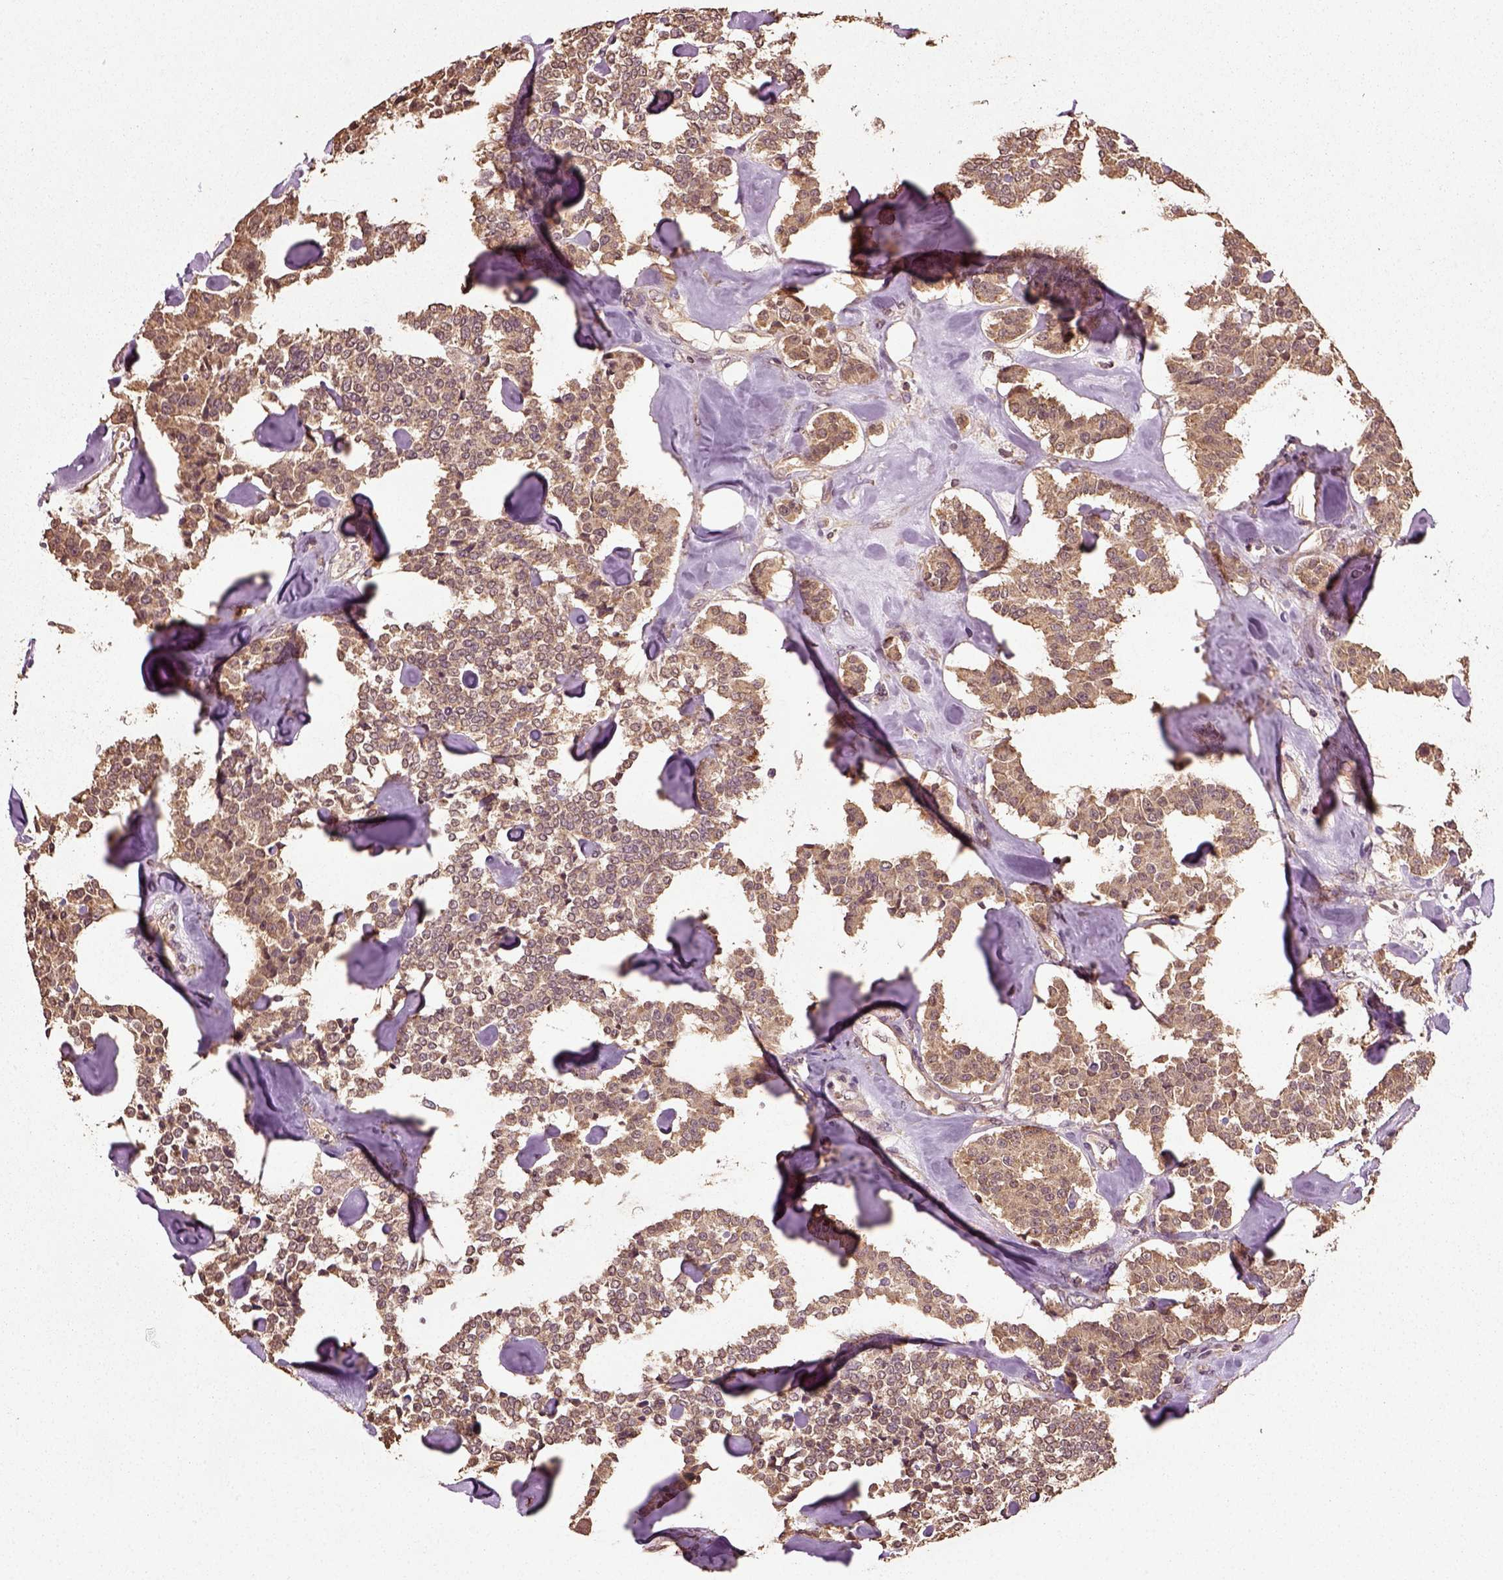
{"staining": {"intensity": "moderate", "quantity": ">75%", "location": "cytoplasmic/membranous"}, "tissue": "carcinoid", "cell_type": "Tumor cells", "image_type": "cancer", "snomed": [{"axis": "morphology", "description": "Carcinoid, malignant, NOS"}, {"axis": "topography", "description": "Pancreas"}], "caption": "High-magnification brightfield microscopy of carcinoid stained with DAB (brown) and counterstained with hematoxylin (blue). tumor cells exhibit moderate cytoplasmic/membranous positivity is seen in approximately>75% of cells.", "gene": "ERV3-1", "patient": {"sex": "male", "age": 41}}